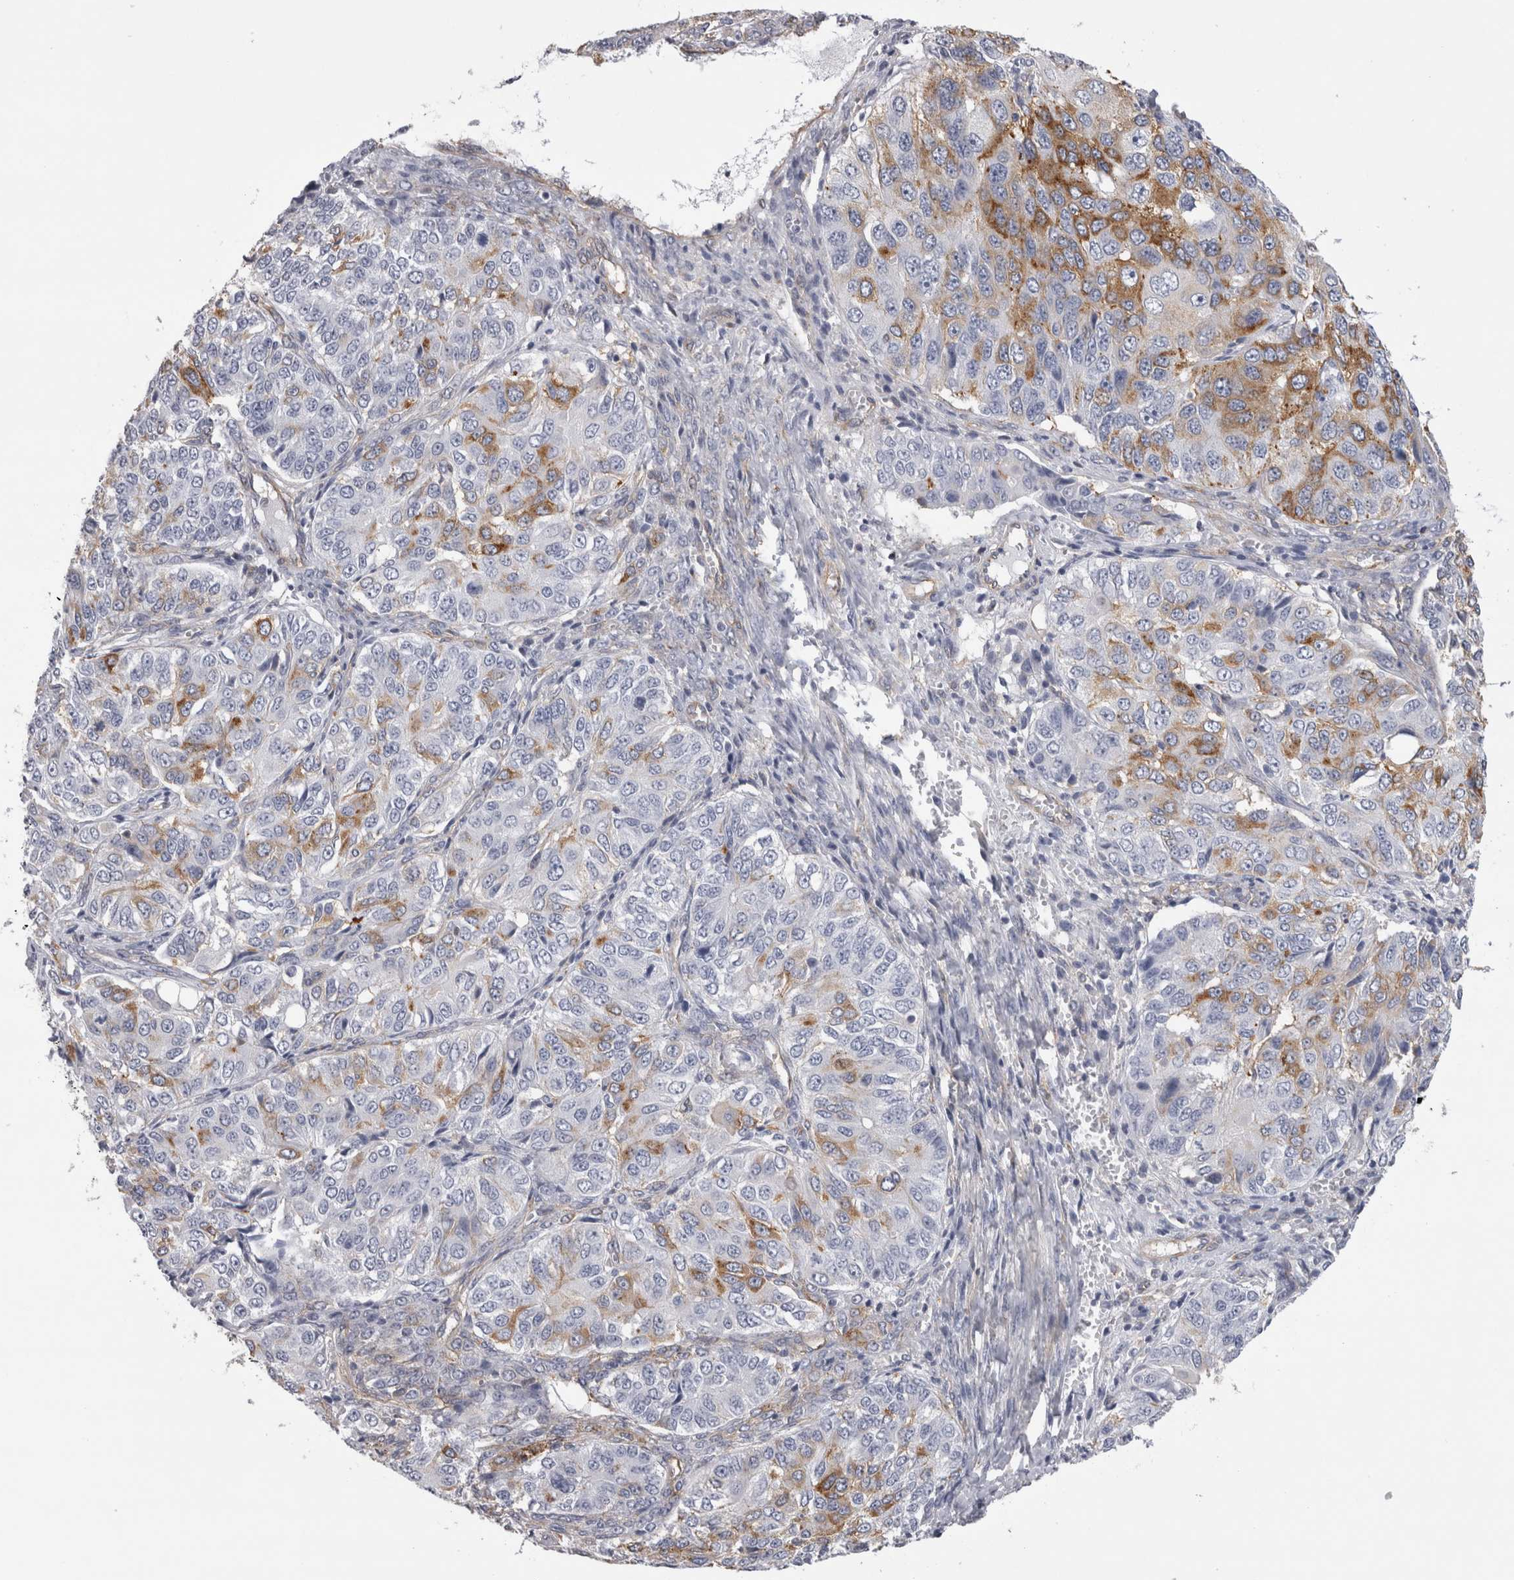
{"staining": {"intensity": "moderate", "quantity": "<25%", "location": "cytoplasmic/membranous"}, "tissue": "ovarian cancer", "cell_type": "Tumor cells", "image_type": "cancer", "snomed": [{"axis": "morphology", "description": "Carcinoma, endometroid"}, {"axis": "topography", "description": "Ovary"}], "caption": "Endometroid carcinoma (ovarian) stained for a protein (brown) reveals moderate cytoplasmic/membranous positive positivity in approximately <25% of tumor cells.", "gene": "ATXN3", "patient": {"sex": "female", "age": 51}}